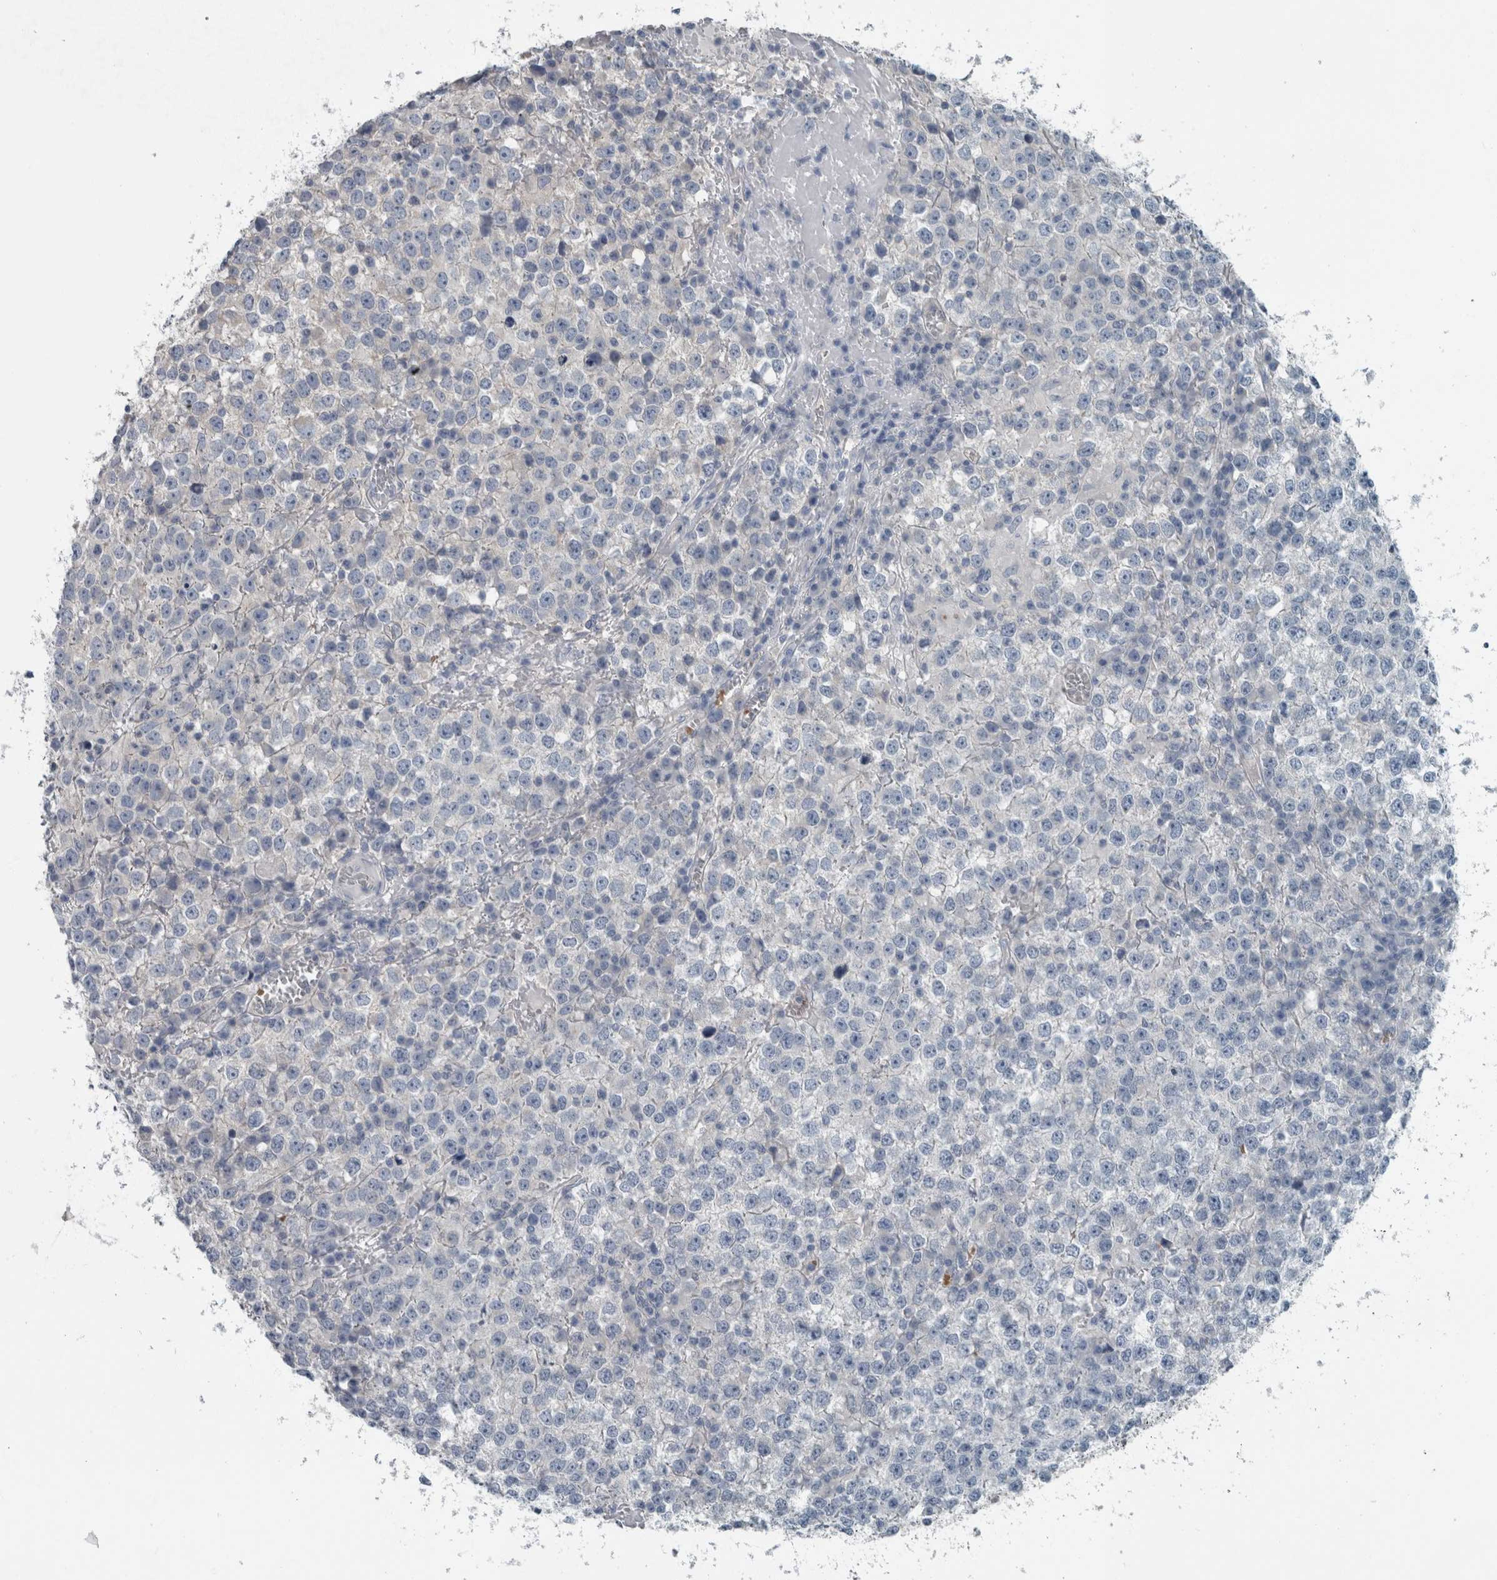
{"staining": {"intensity": "negative", "quantity": "none", "location": "none"}, "tissue": "testis cancer", "cell_type": "Tumor cells", "image_type": "cancer", "snomed": [{"axis": "morphology", "description": "Seminoma, NOS"}, {"axis": "topography", "description": "Testis"}], "caption": "Immunohistochemistry micrograph of neoplastic tissue: human testis cancer stained with DAB demonstrates no significant protein positivity in tumor cells.", "gene": "SH3GL2", "patient": {"sex": "male", "age": 65}}